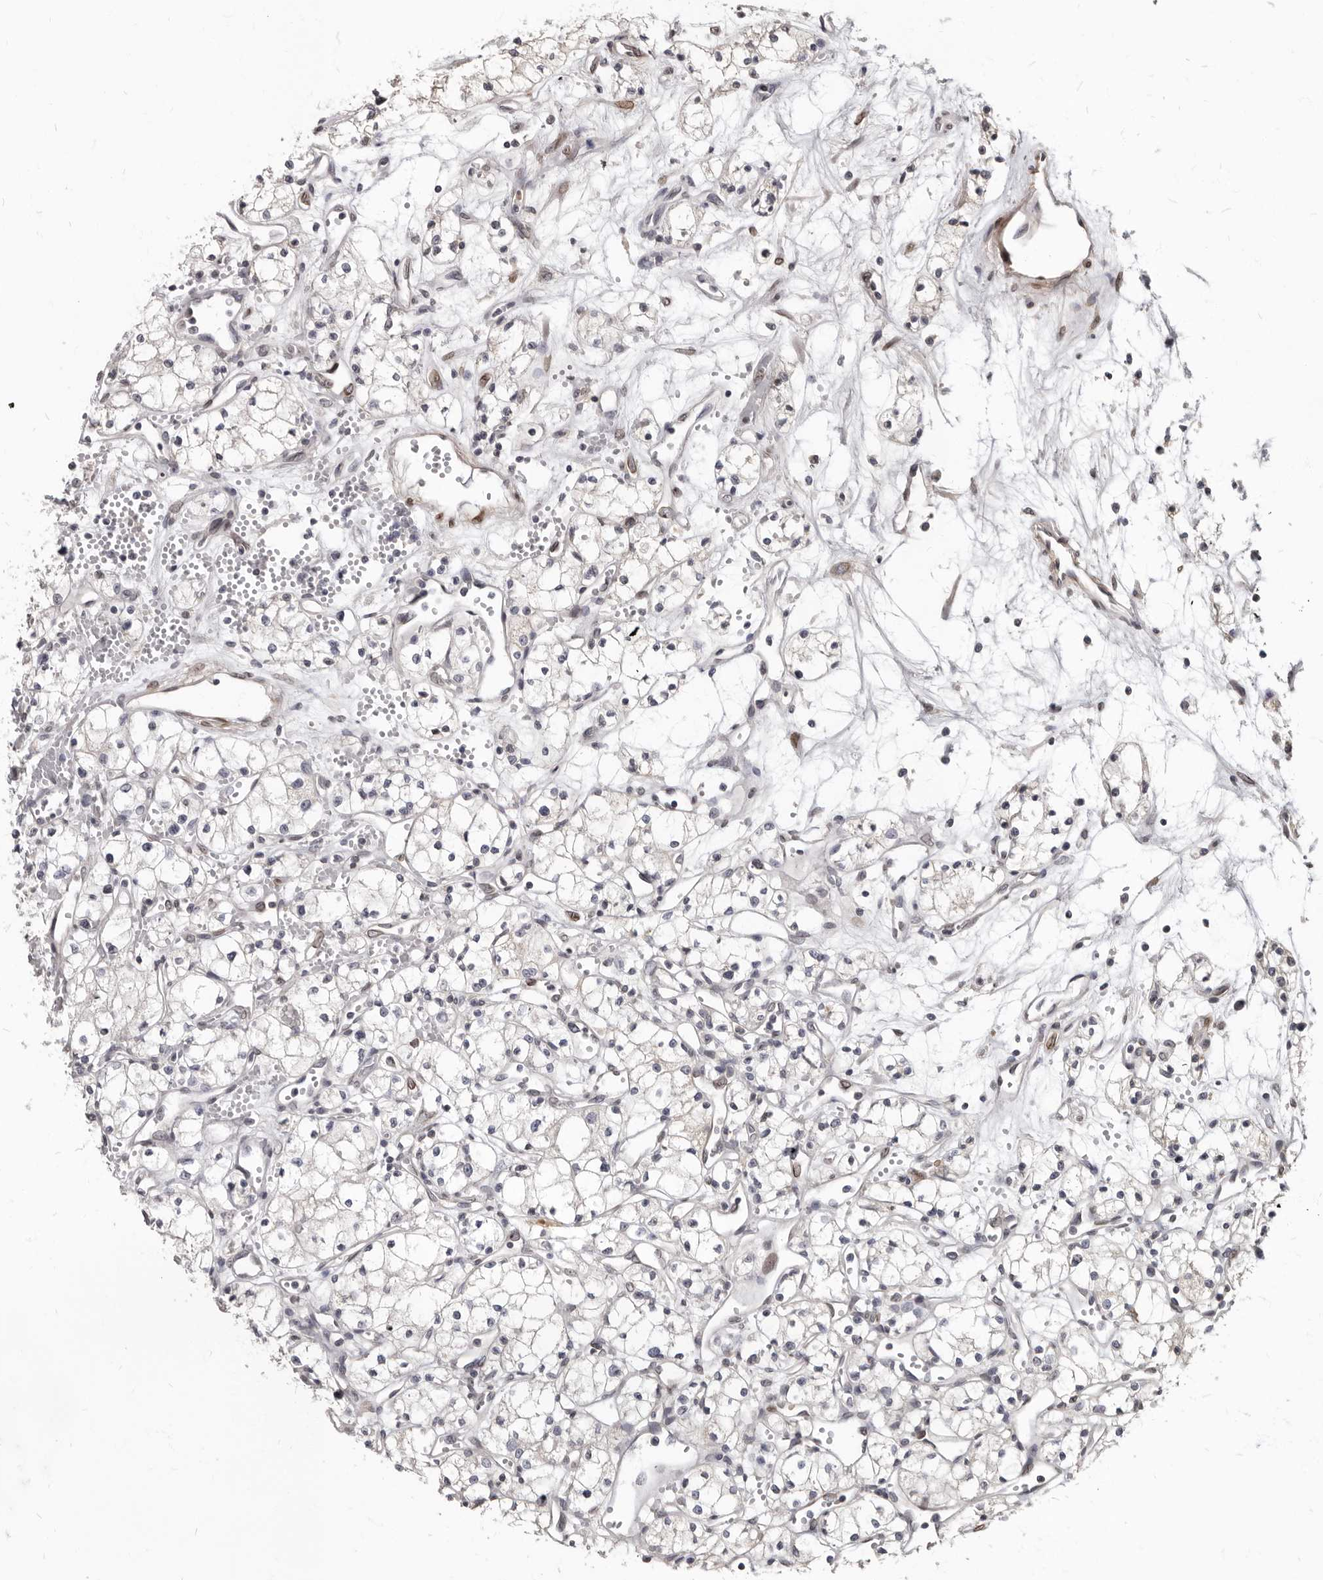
{"staining": {"intensity": "negative", "quantity": "none", "location": "none"}, "tissue": "renal cancer", "cell_type": "Tumor cells", "image_type": "cancer", "snomed": [{"axis": "morphology", "description": "Adenocarcinoma, NOS"}, {"axis": "topography", "description": "Kidney"}], "caption": "Histopathology image shows no protein expression in tumor cells of adenocarcinoma (renal) tissue.", "gene": "MRGPRF", "patient": {"sex": "male", "age": 59}}